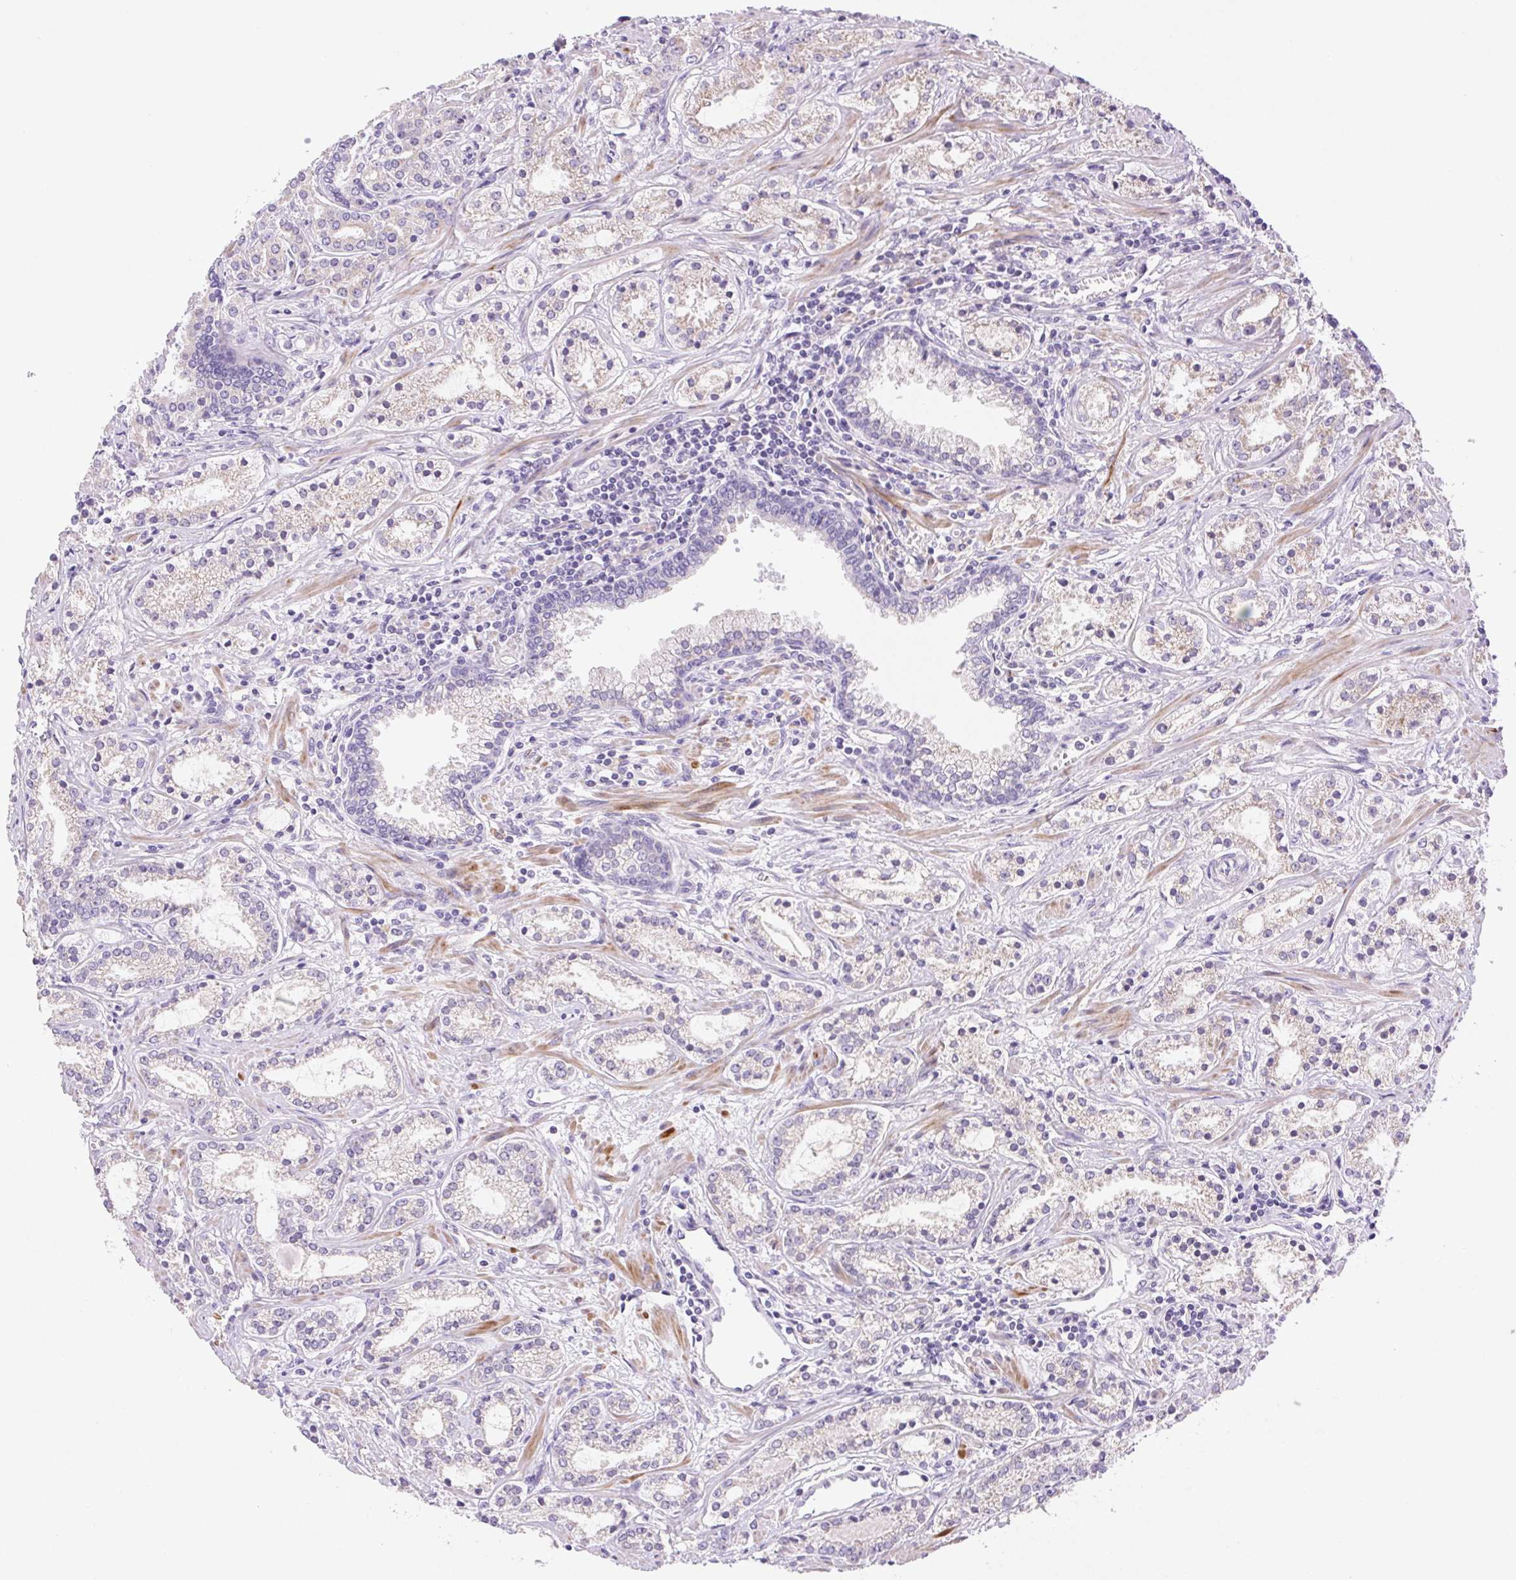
{"staining": {"intensity": "negative", "quantity": "none", "location": "none"}, "tissue": "prostate cancer", "cell_type": "Tumor cells", "image_type": "cancer", "snomed": [{"axis": "morphology", "description": "Adenocarcinoma, Medium grade"}, {"axis": "topography", "description": "Prostate"}], "caption": "A micrograph of human prostate cancer is negative for staining in tumor cells.", "gene": "ARHGAP11B", "patient": {"sex": "male", "age": 57}}